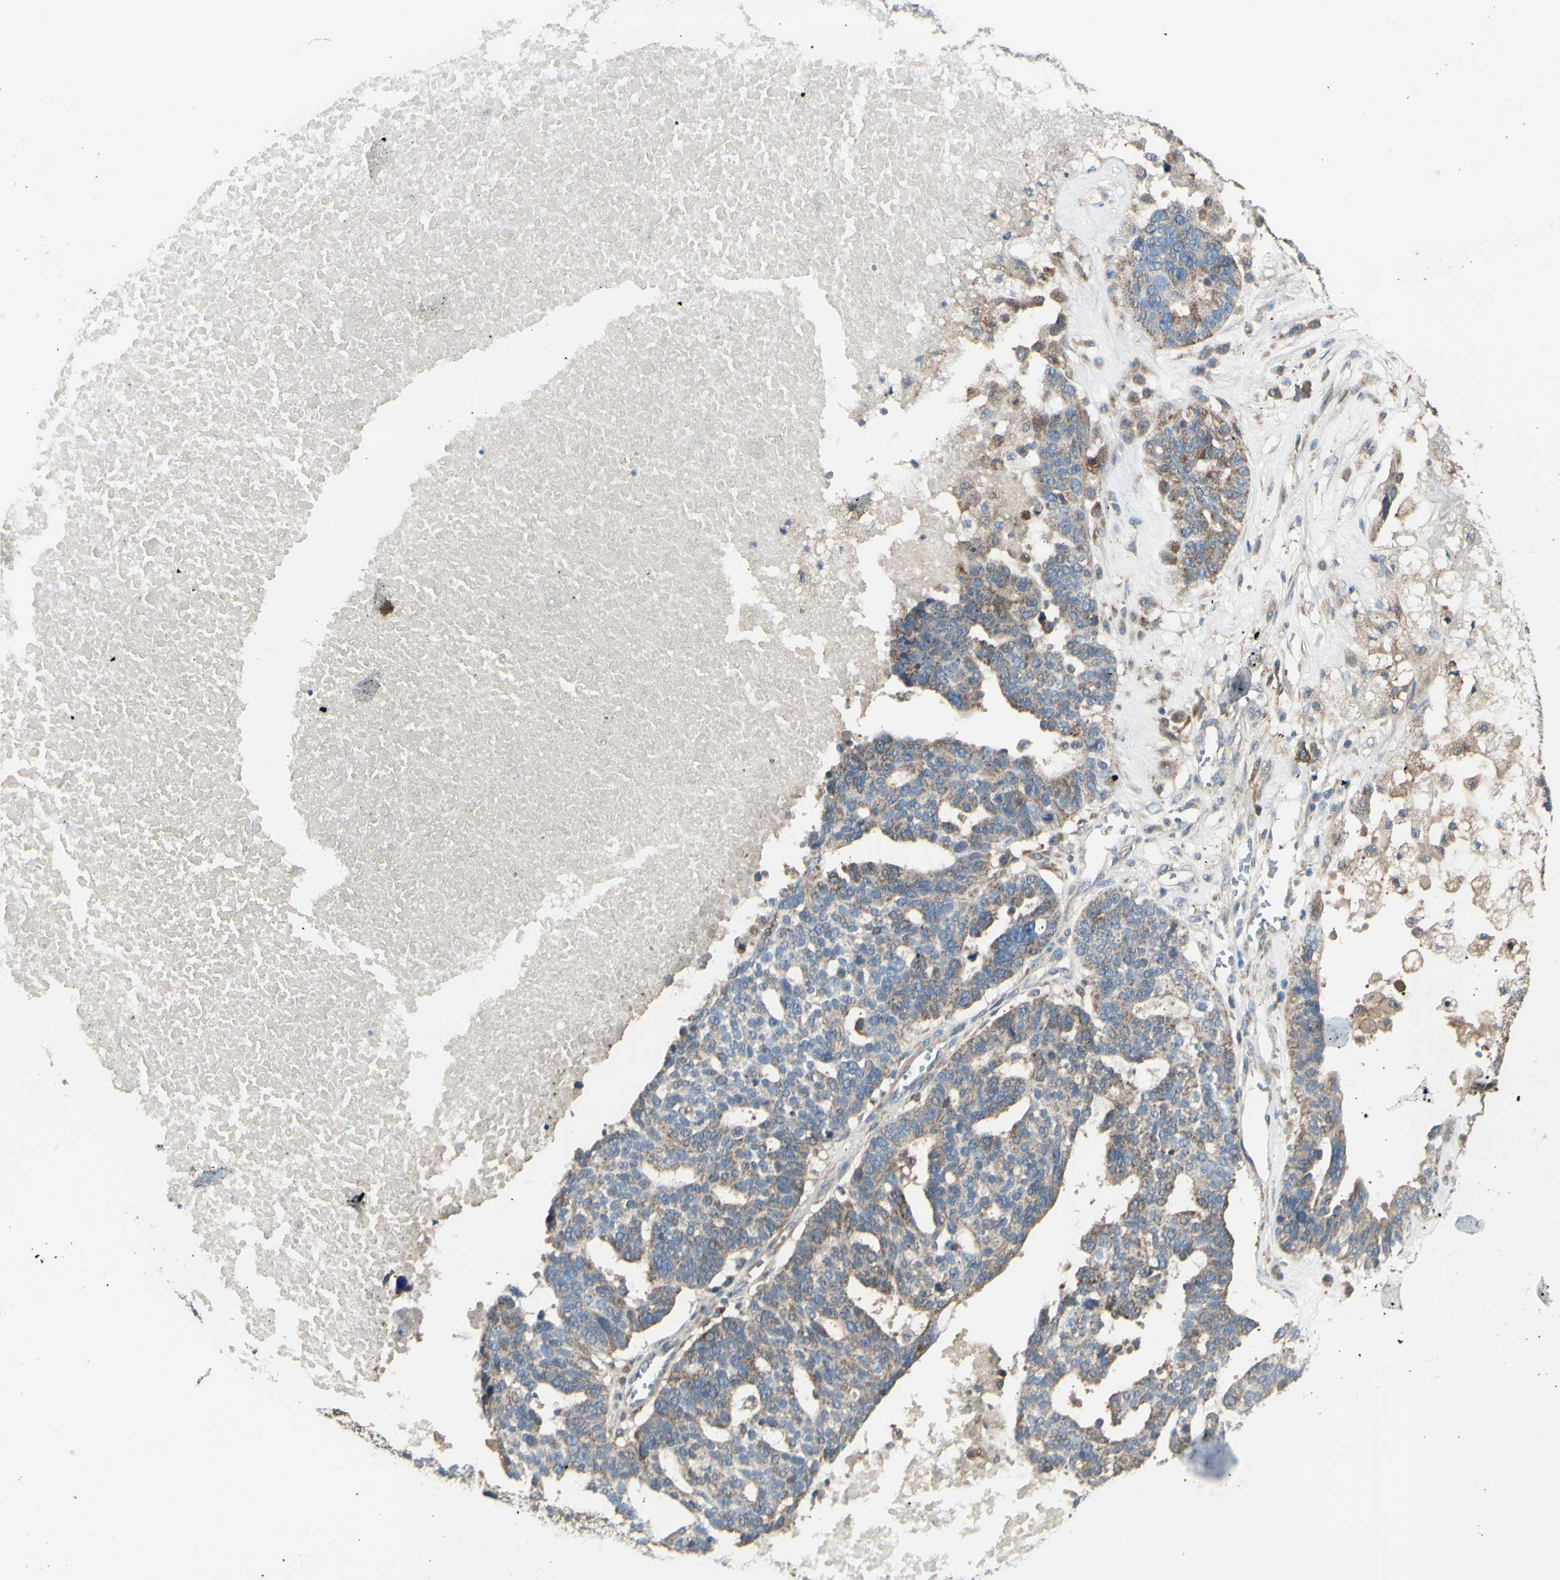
{"staining": {"intensity": "moderate", "quantity": "25%-75%", "location": "cytoplasmic/membranous"}, "tissue": "ovarian cancer", "cell_type": "Tumor cells", "image_type": "cancer", "snomed": [{"axis": "morphology", "description": "Cystadenocarcinoma, serous, NOS"}, {"axis": "topography", "description": "Ovary"}], "caption": "Immunohistochemical staining of human ovarian serous cystadenocarcinoma displays medium levels of moderate cytoplasmic/membranous expression in about 25%-75% of tumor cells. The staining was performed using DAB (3,3'-diaminobenzidine) to visualize the protein expression in brown, while the nuclei were stained in blue with hematoxylin (Magnification: 20x).", "gene": "IGSF9B", "patient": {"sex": "female", "age": 59}}